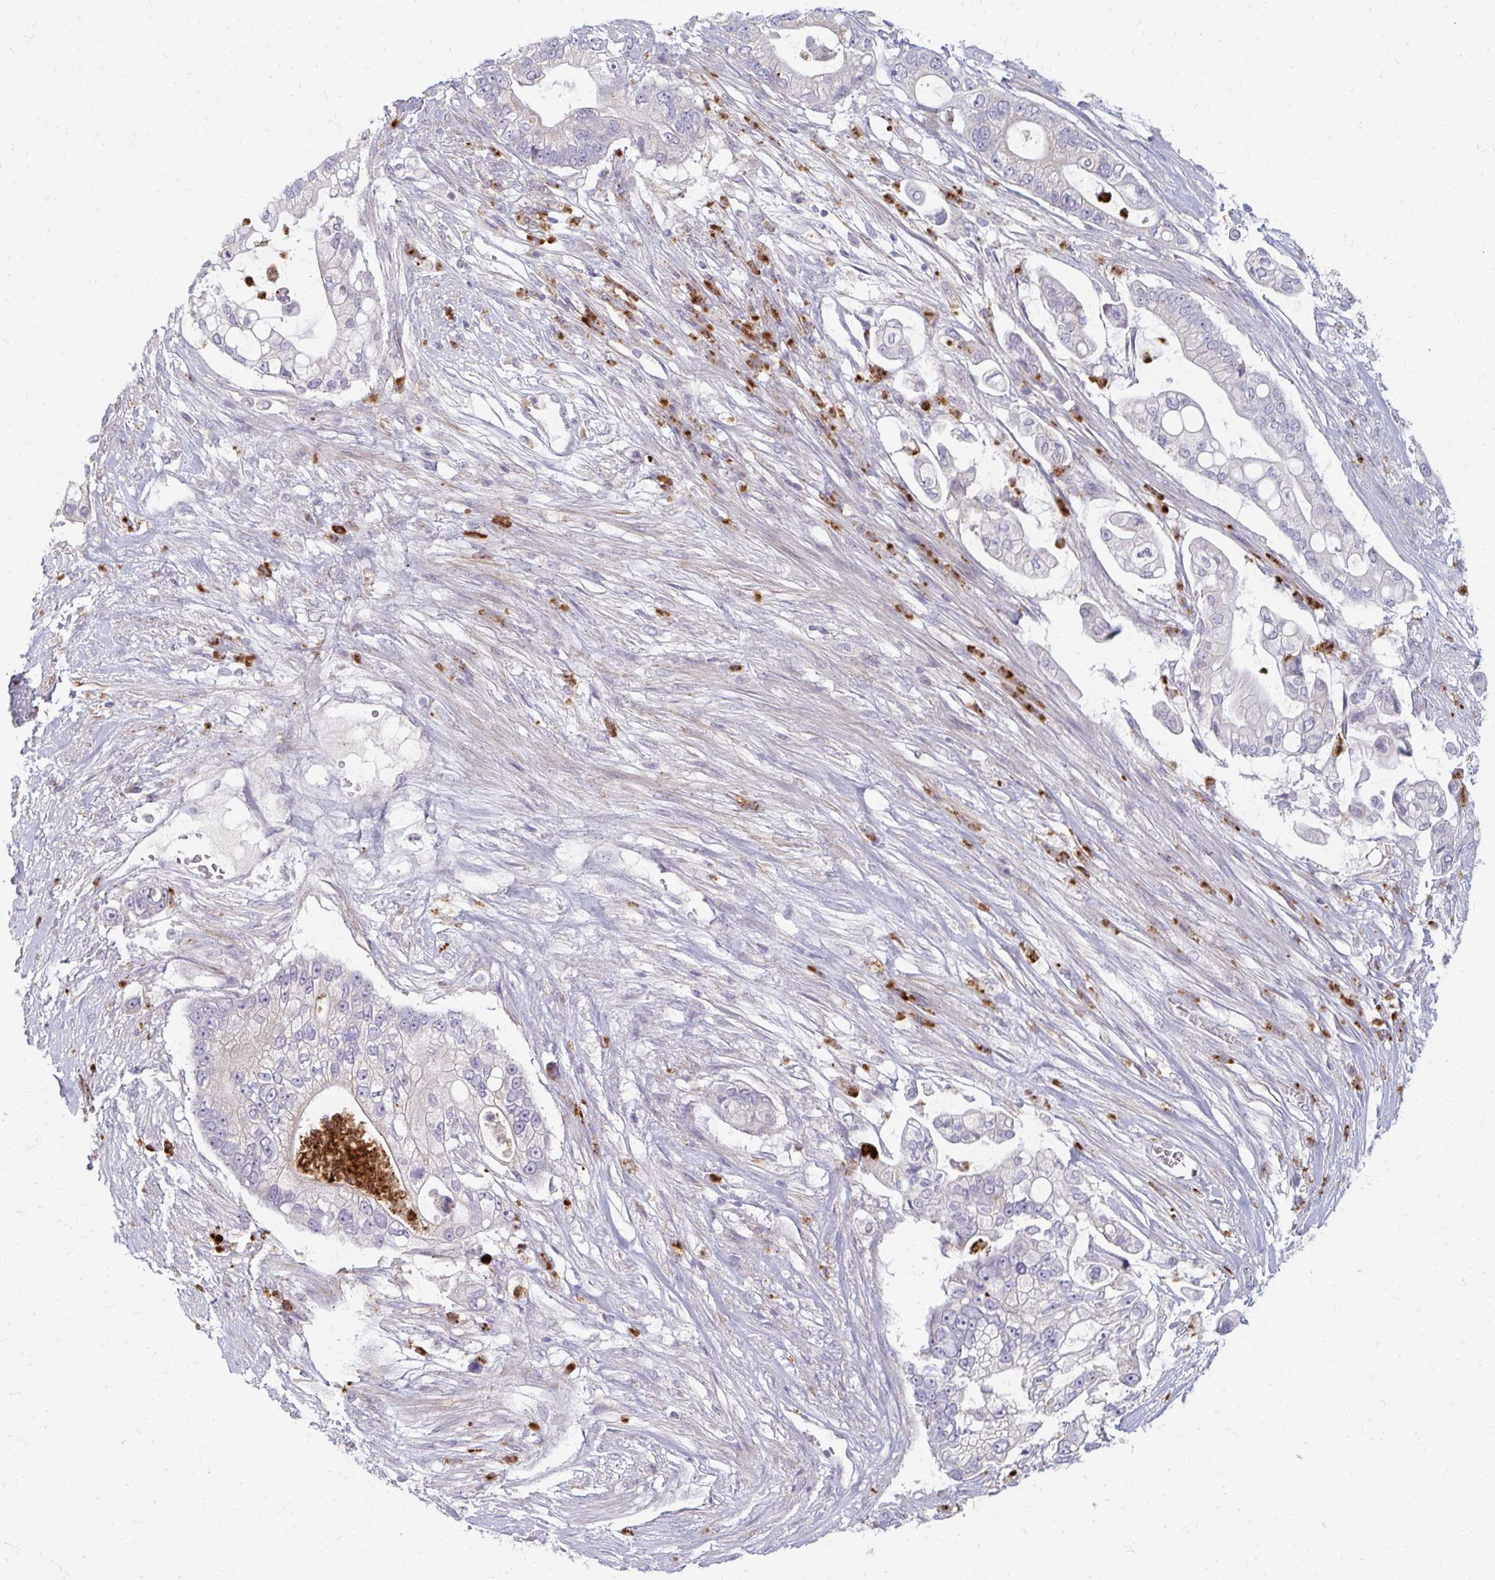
{"staining": {"intensity": "negative", "quantity": "none", "location": "none"}, "tissue": "pancreatic cancer", "cell_type": "Tumor cells", "image_type": "cancer", "snomed": [{"axis": "morphology", "description": "Adenocarcinoma, NOS"}, {"axis": "topography", "description": "Pancreas"}], "caption": "There is no significant positivity in tumor cells of adenocarcinoma (pancreatic).", "gene": "RAB33A", "patient": {"sex": "female", "age": 69}}